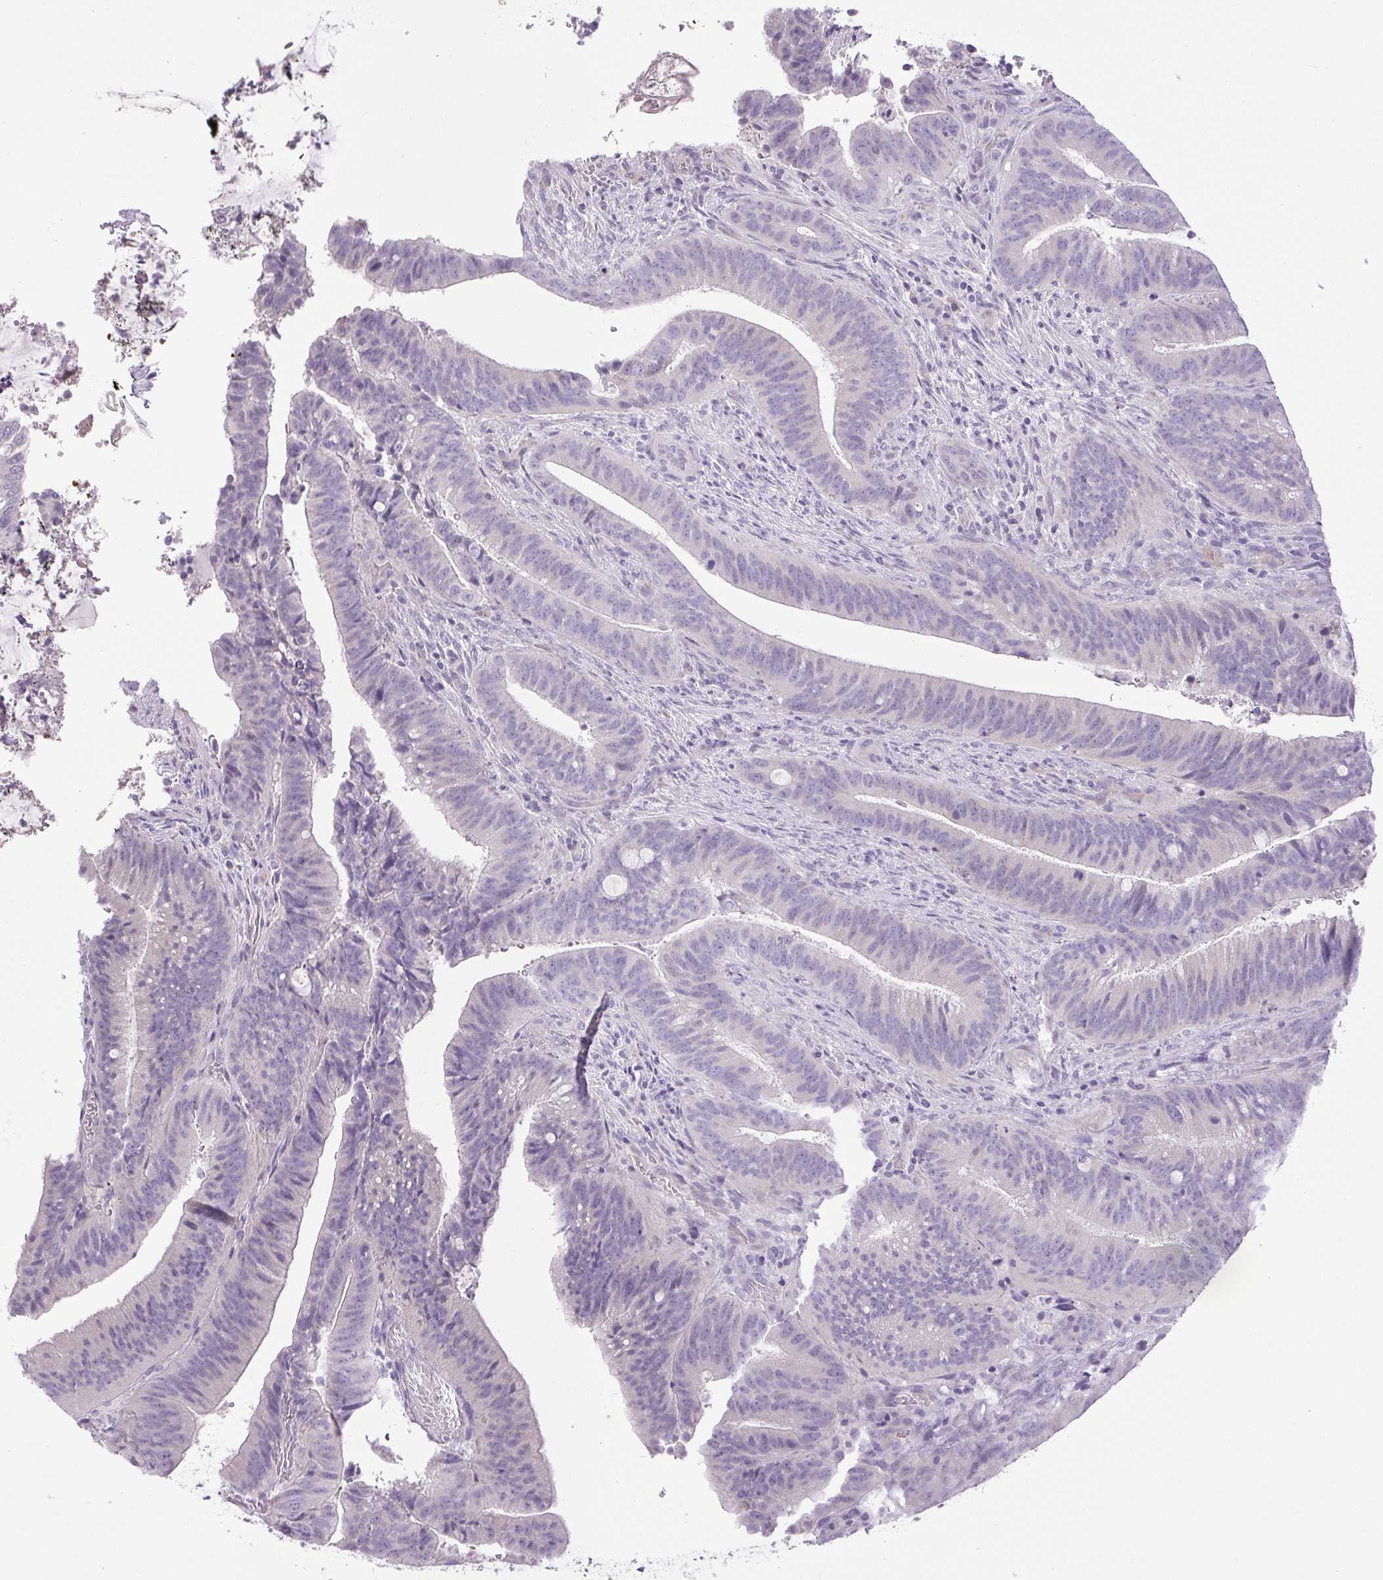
{"staining": {"intensity": "negative", "quantity": "none", "location": "none"}, "tissue": "colorectal cancer", "cell_type": "Tumor cells", "image_type": "cancer", "snomed": [{"axis": "morphology", "description": "Adenocarcinoma, NOS"}, {"axis": "topography", "description": "Colon"}], "caption": "High power microscopy micrograph of an IHC photomicrograph of colorectal cancer (adenocarcinoma), revealing no significant staining in tumor cells.", "gene": "PAPPA2", "patient": {"sex": "female", "age": 43}}